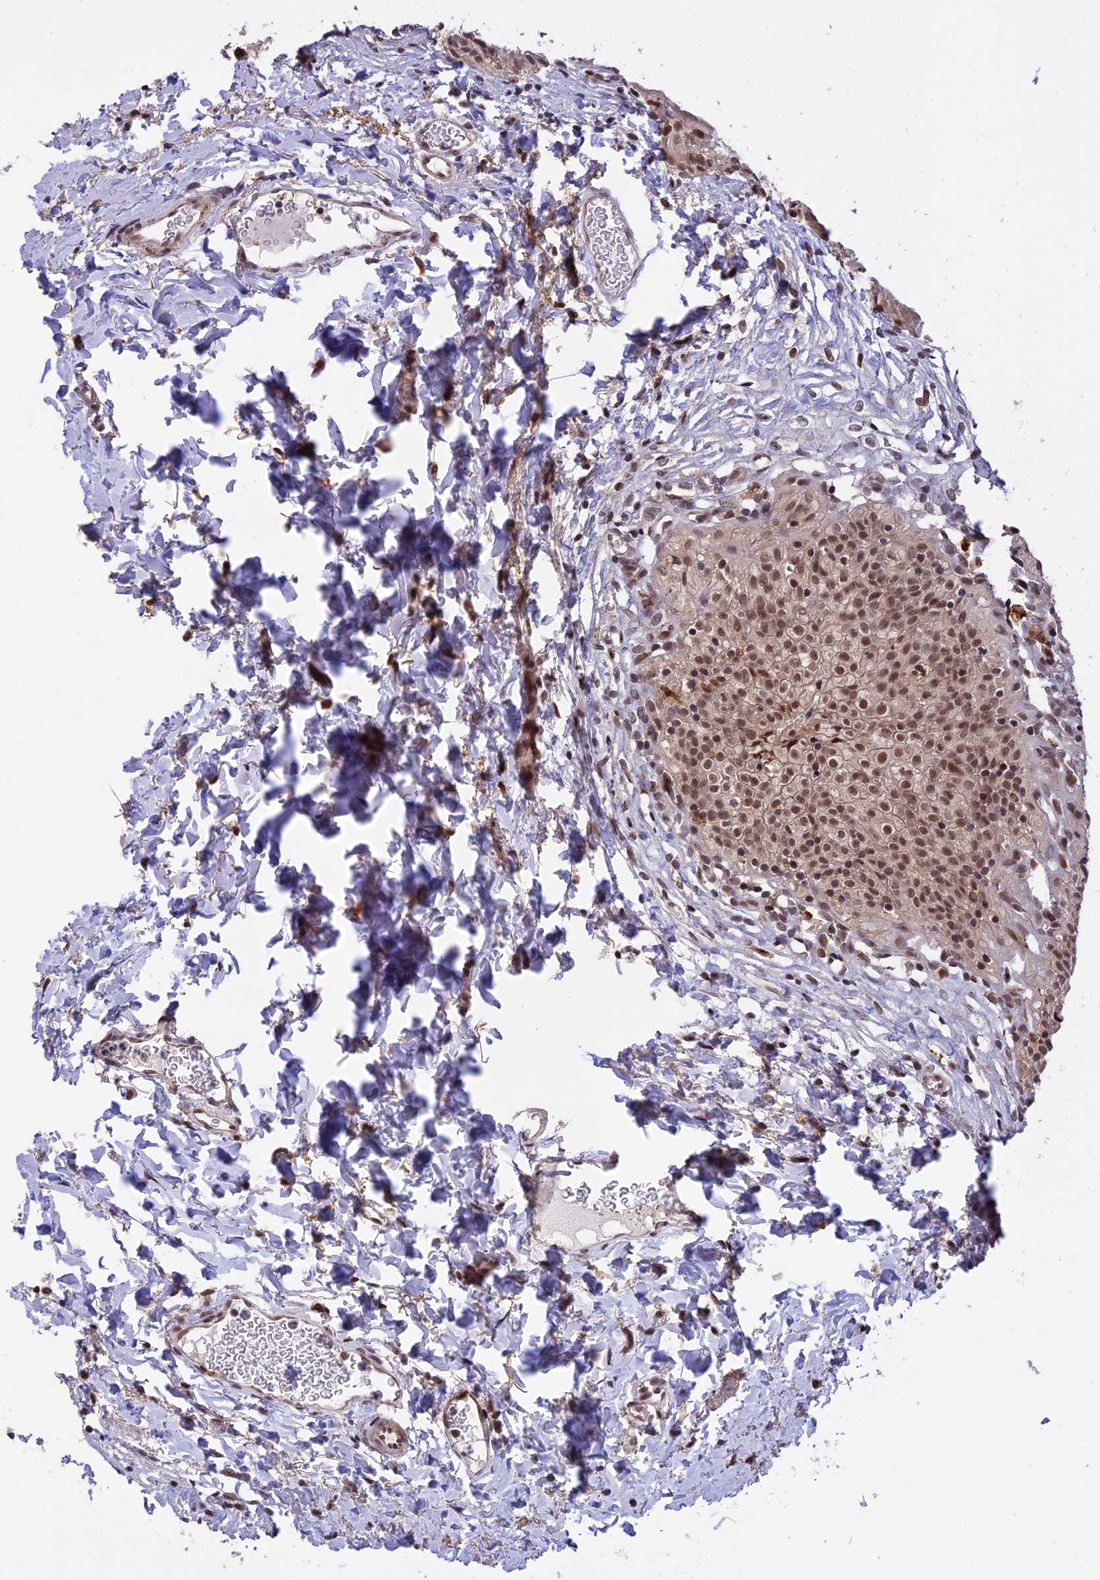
{"staining": {"intensity": "moderate", "quantity": ">75%", "location": "nuclear"}, "tissue": "urinary bladder", "cell_type": "Urothelial cells", "image_type": "normal", "snomed": [{"axis": "morphology", "description": "Normal tissue, NOS"}, {"axis": "topography", "description": "Urinary bladder"}], "caption": "The photomicrograph shows staining of benign urinary bladder, revealing moderate nuclear protein staining (brown color) within urothelial cells. The protein of interest is stained brown, and the nuclei are stained in blue (DAB (3,3'-diaminobenzidine) IHC with brightfield microscopy, high magnification).", "gene": "POLR2C", "patient": {"sex": "male", "age": 55}}